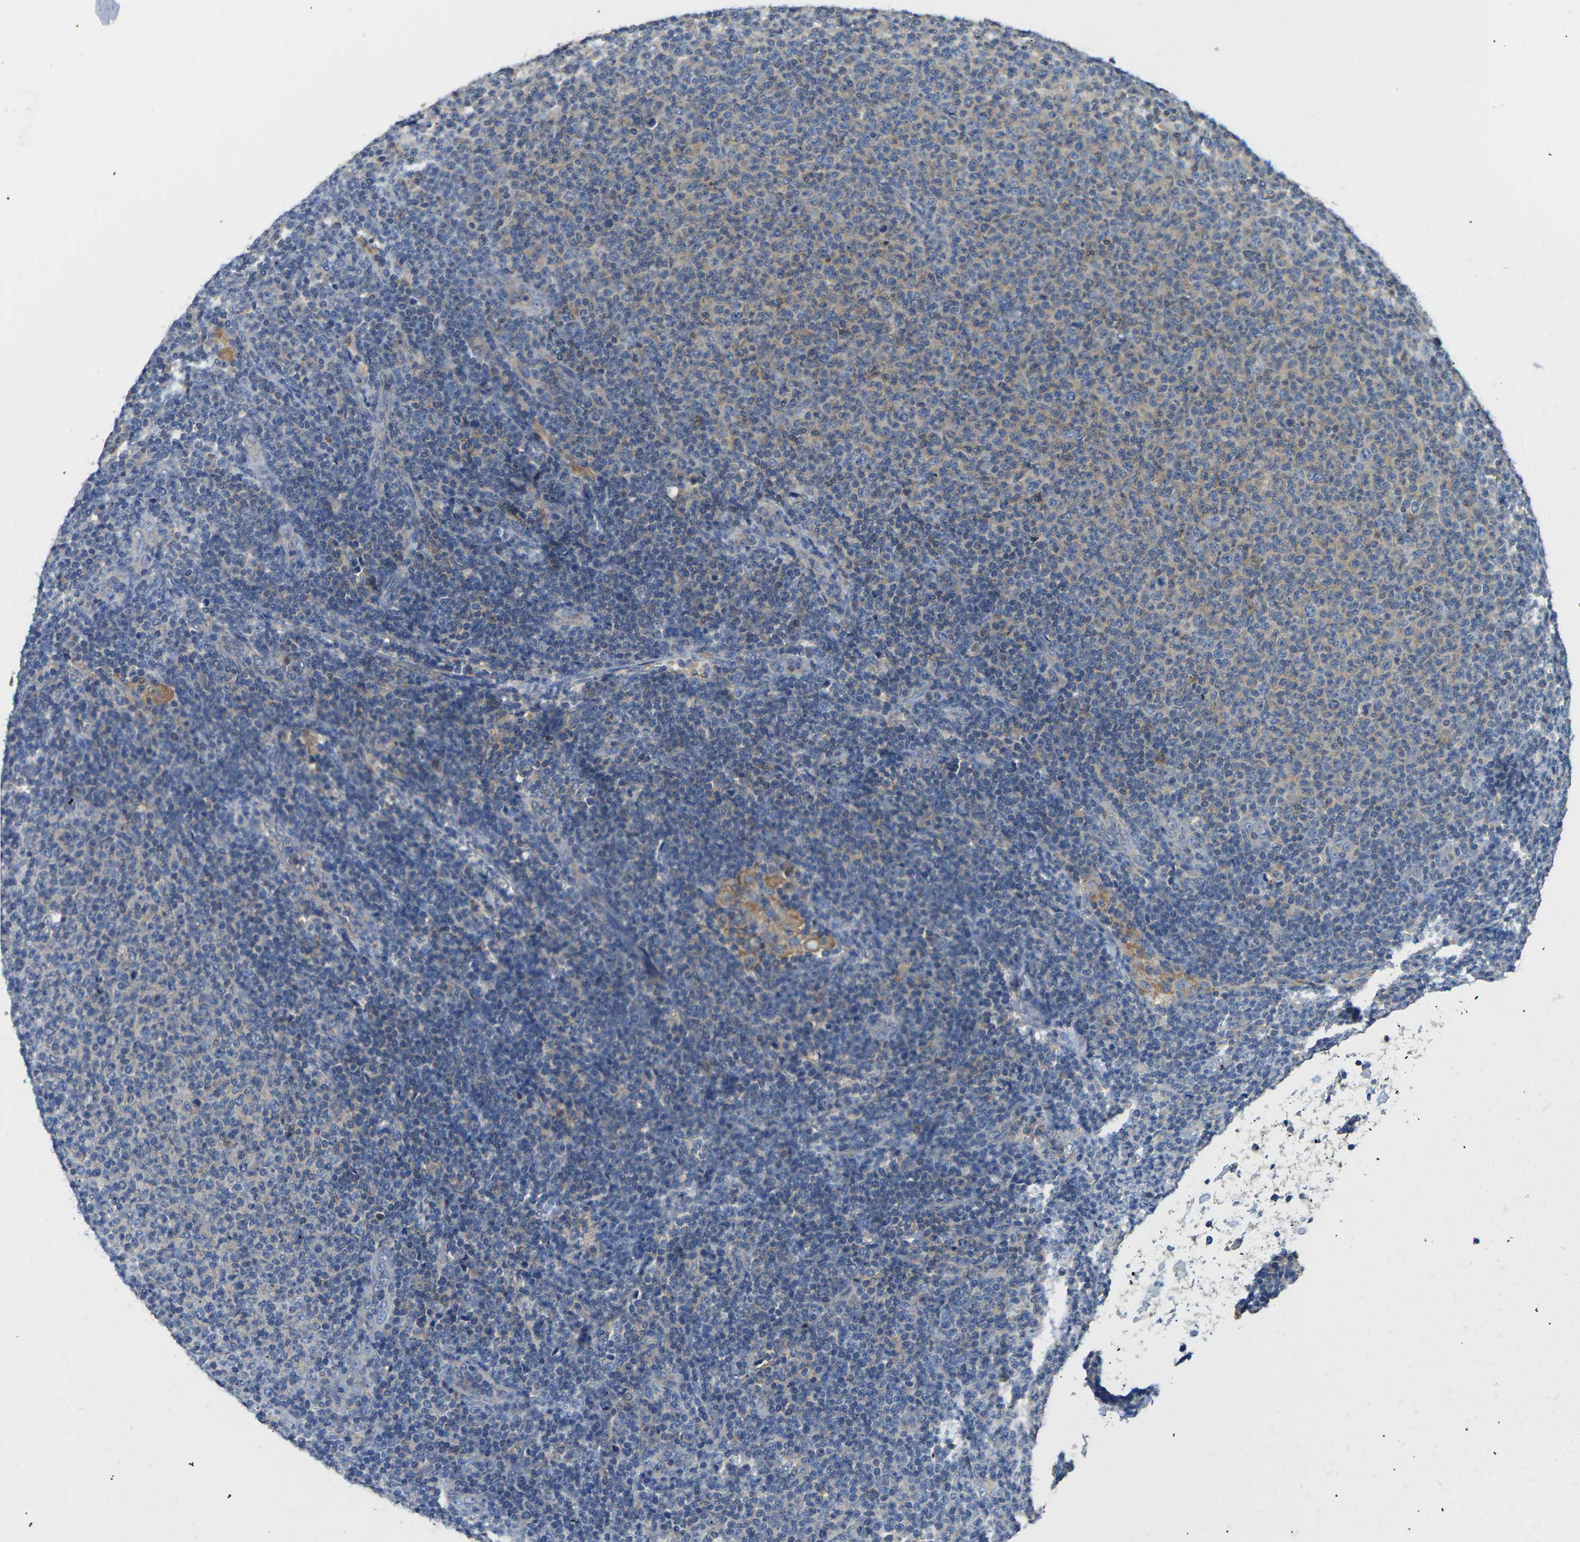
{"staining": {"intensity": "negative", "quantity": "none", "location": "none"}, "tissue": "lymphoma", "cell_type": "Tumor cells", "image_type": "cancer", "snomed": [{"axis": "morphology", "description": "Malignant lymphoma, non-Hodgkin's type, Low grade"}, {"axis": "topography", "description": "Lymph node"}], "caption": "IHC photomicrograph of neoplastic tissue: lymphoma stained with DAB exhibits no significant protein expression in tumor cells.", "gene": "IQGAP1", "patient": {"sex": "male", "age": 66}}